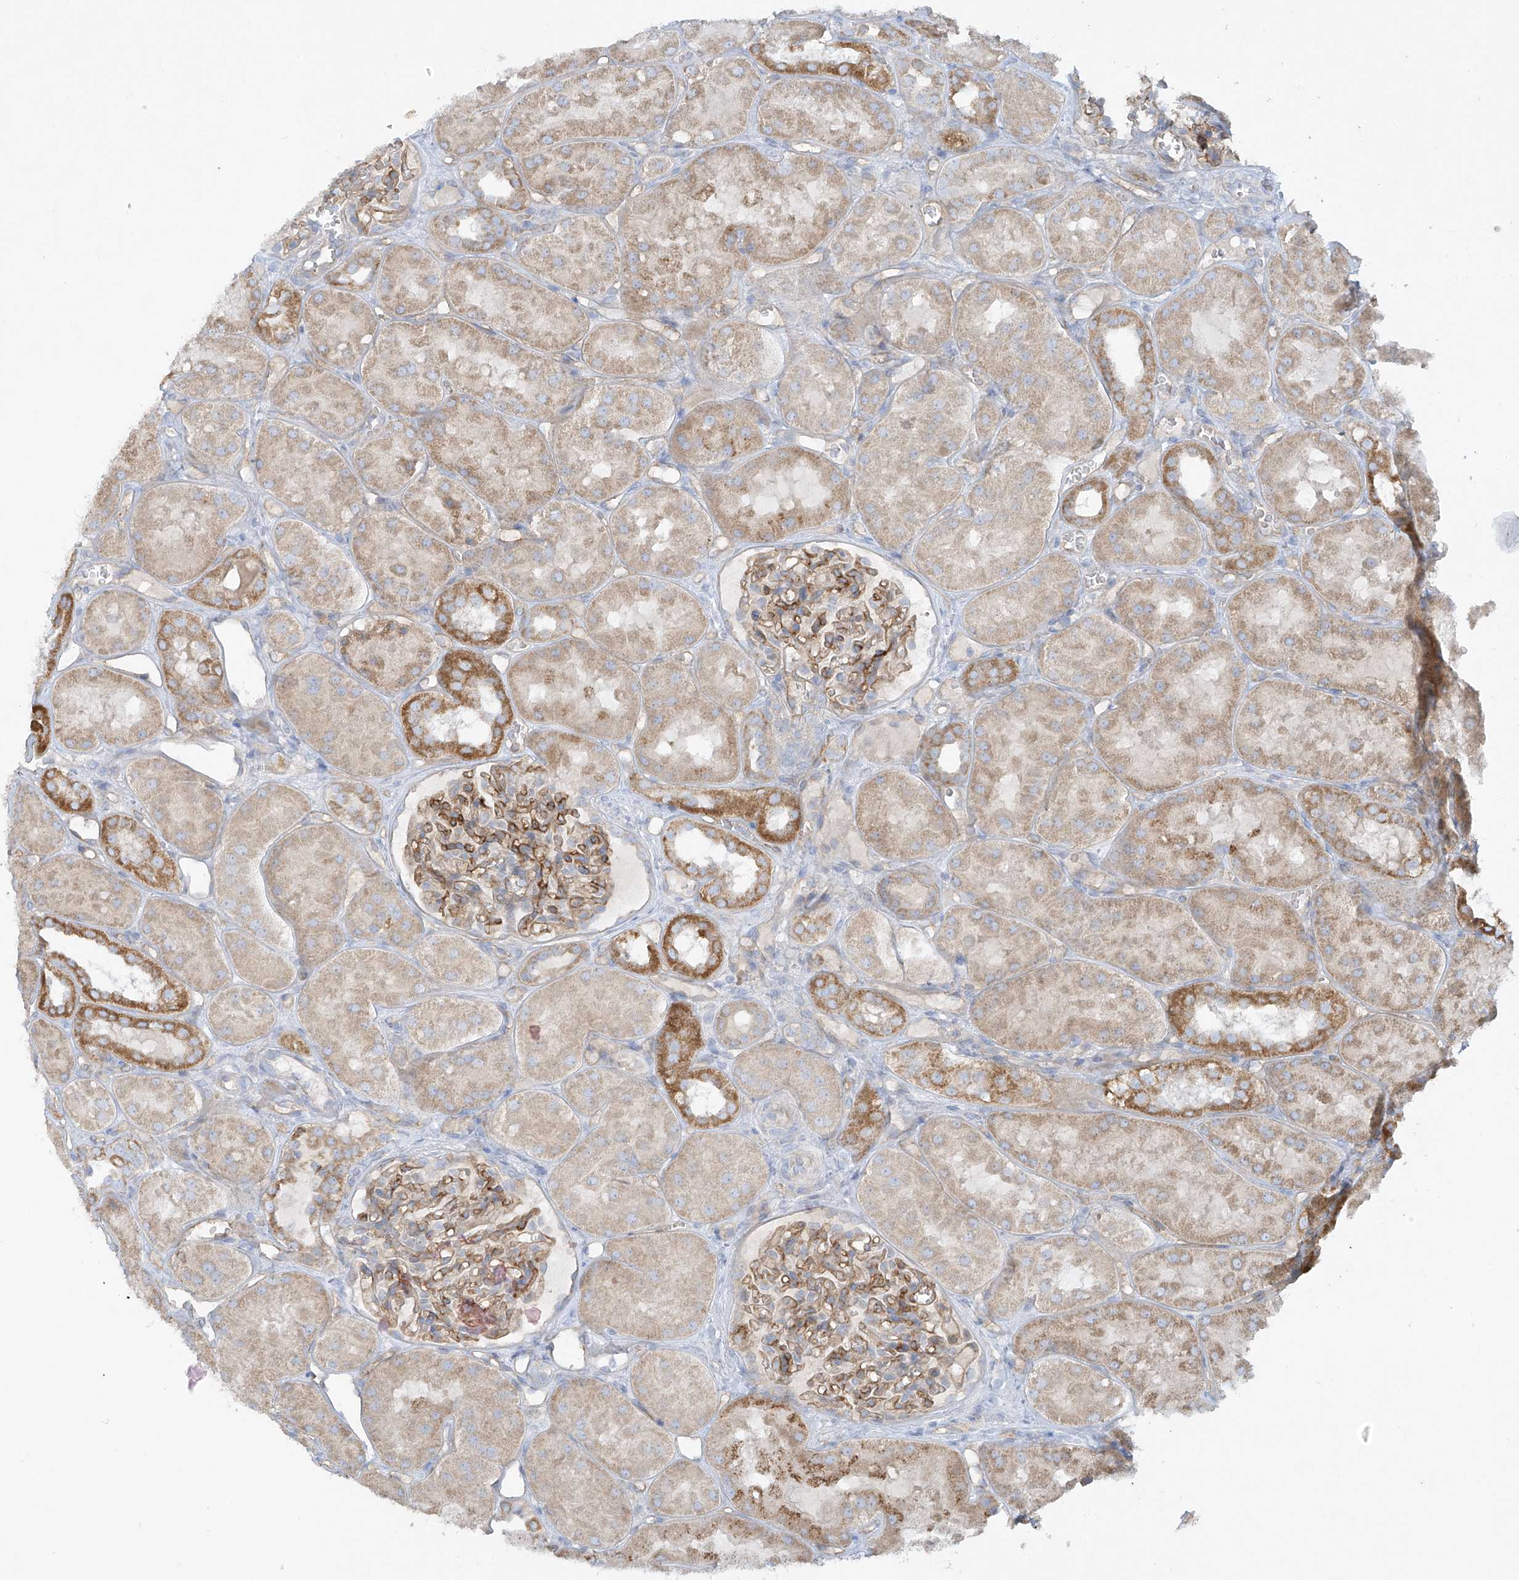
{"staining": {"intensity": "moderate", "quantity": "25%-75%", "location": "cytoplasmic/membranous"}, "tissue": "kidney", "cell_type": "Cells in glomeruli", "image_type": "normal", "snomed": [{"axis": "morphology", "description": "Normal tissue, NOS"}, {"axis": "topography", "description": "Kidney"}], "caption": "Immunohistochemistry staining of normal kidney, which exhibits medium levels of moderate cytoplasmic/membranous staining in approximately 25%-75% of cells in glomeruli indicating moderate cytoplasmic/membranous protein positivity. The staining was performed using DAB (3,3'-diaminobenzidine) (brown) for protein detection and nuclei were counterstained in hematoxylin (blue).", "gene": "VAMP5", "patient": {"sex": "male", "age": 16}}